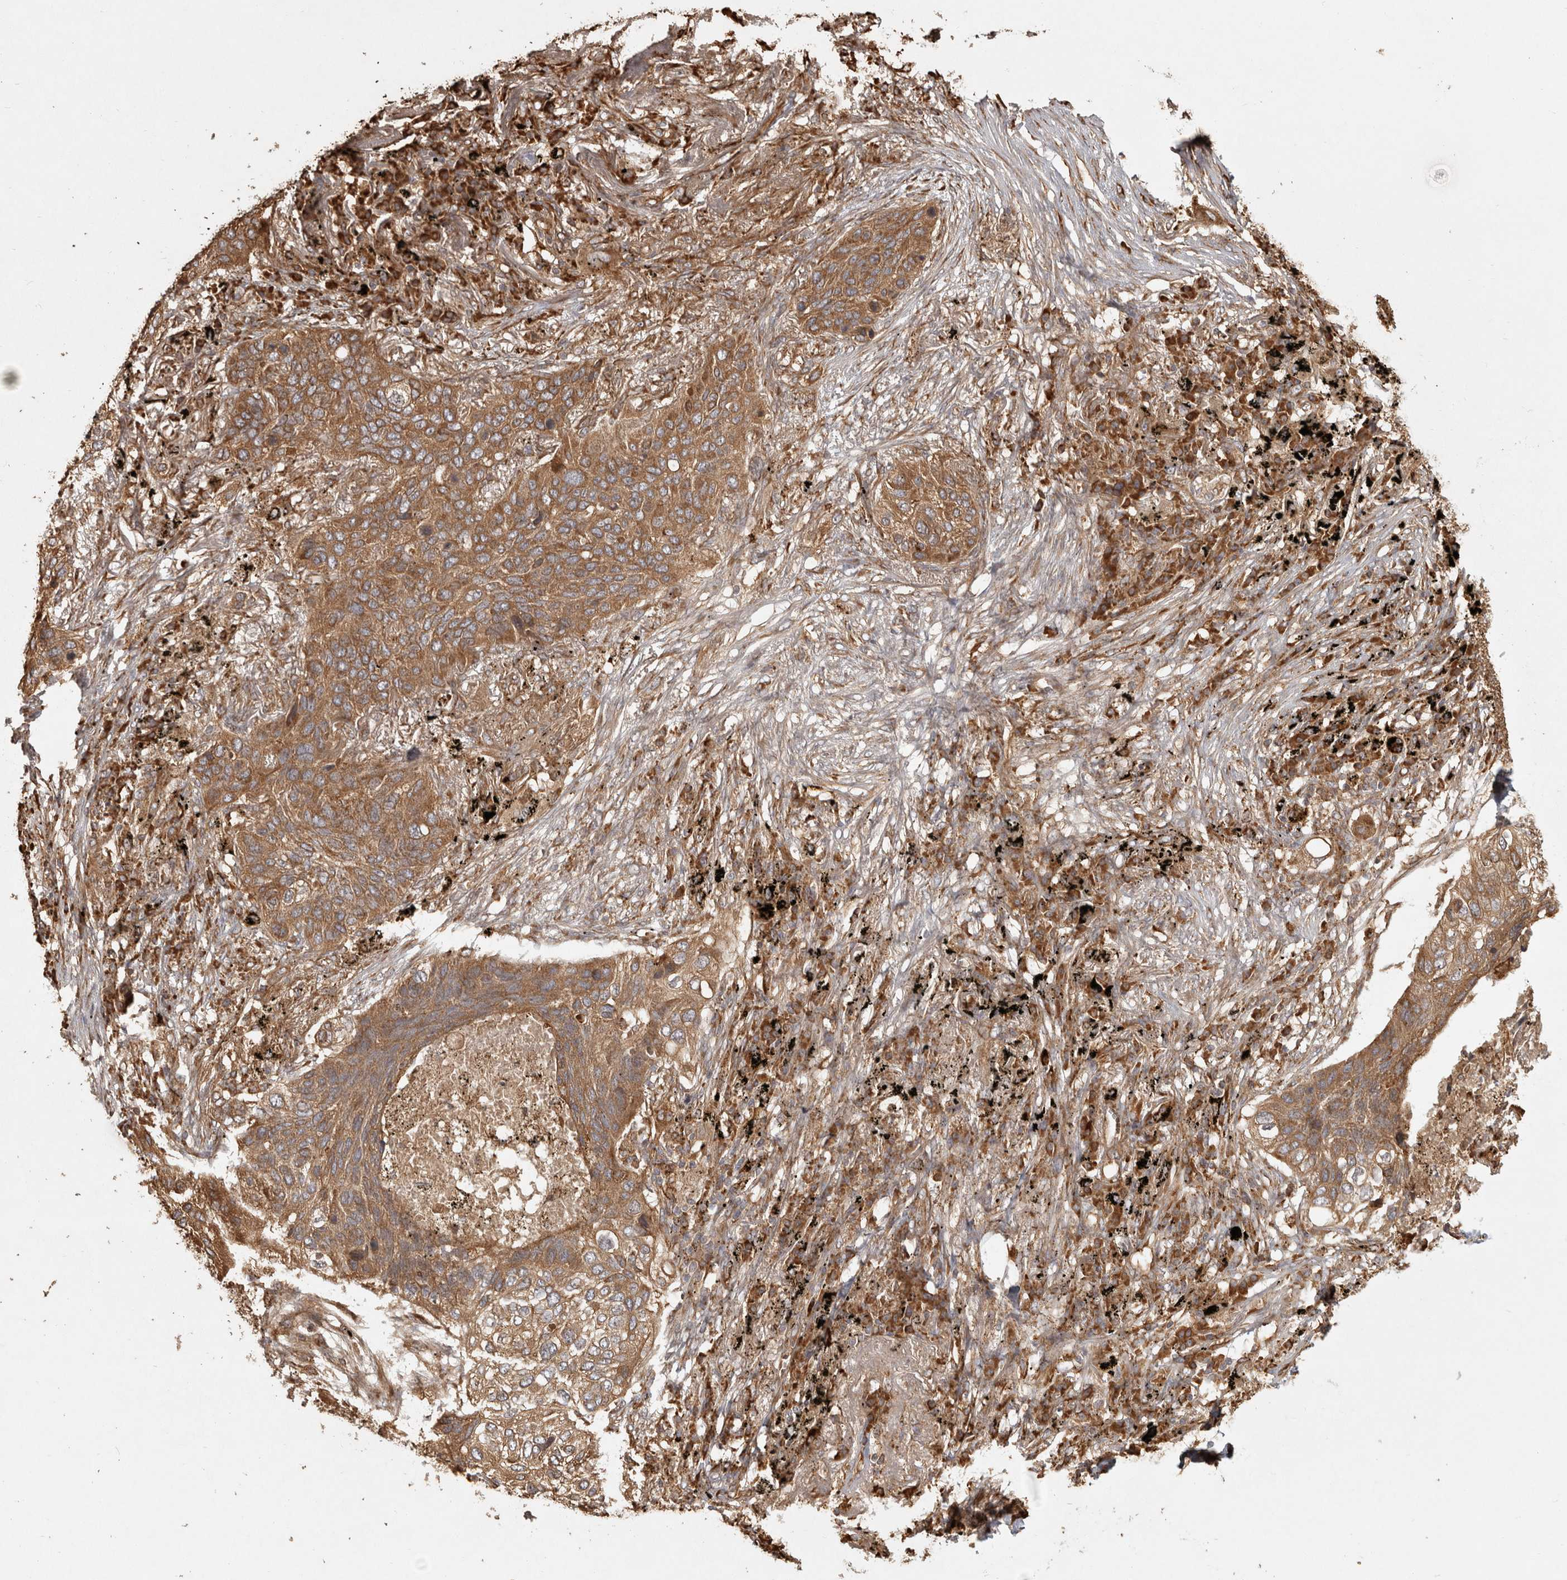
{"staining": {"intensity": "moderate", "quantity": ">75%", "location": "cytoplasmic/membranous"}, "tissue": "lung cancer", "cell_type": "Tumor cells", "image_type": "cancer", "snomed": [{"axis": "morphology", "description": "Squamous cell carcinoma, NOS"}, {"axis": "topography", "description": "Lung"}], "caption": "Protein staining exhibits moderate cytoplasmic/membranous positivity in approximately >75% of tumor cells in squamous cell carcinoma (lung).", "gene": "CAMSAP2", "patient": {"sex": "female", "age": 63}}